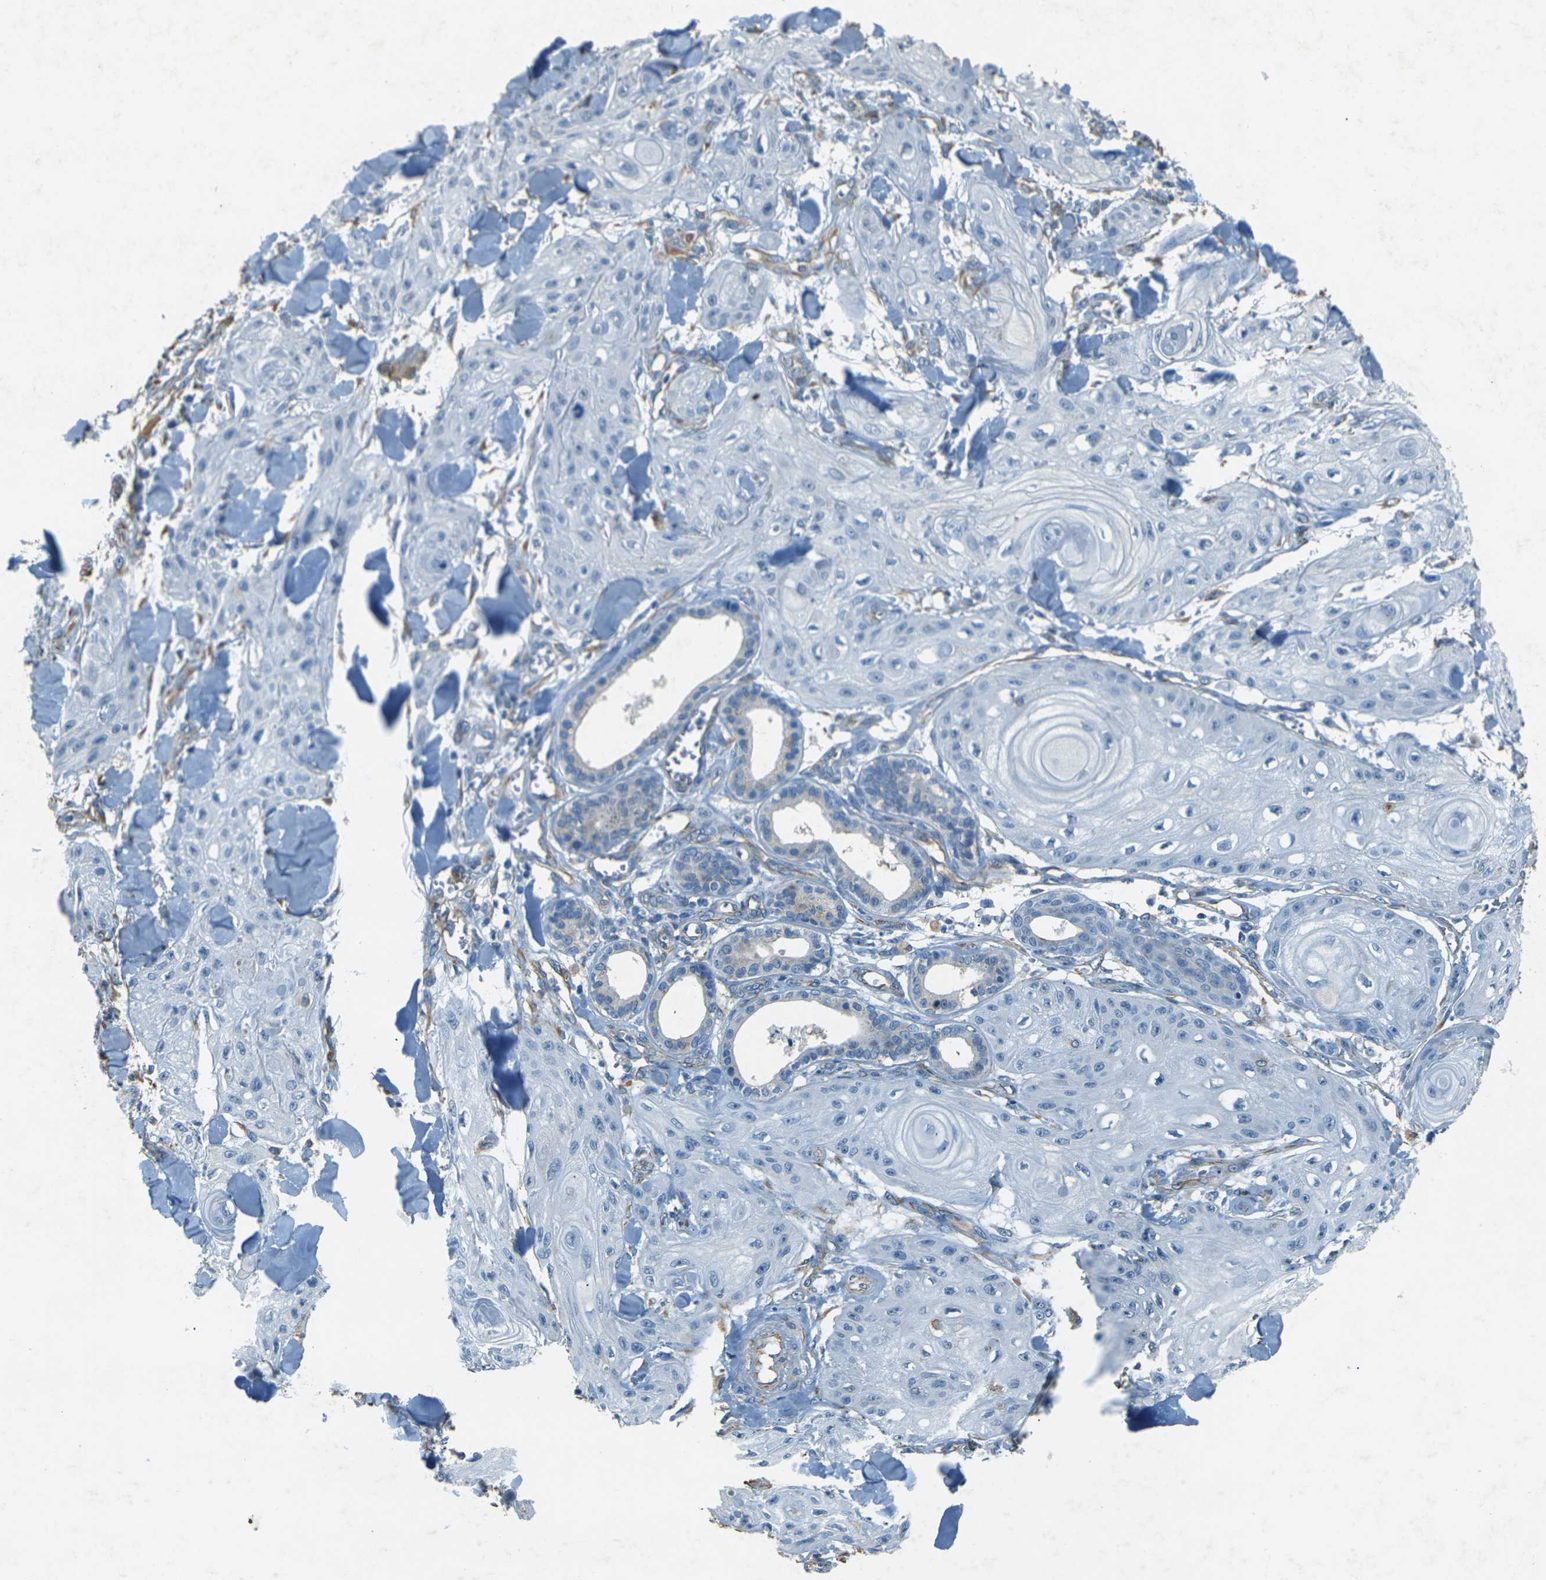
{"staining": {"intensity": "negative", "quantity": "none", "location": "none"}, "tissue": "skin cancer", "cell_type": "Tumor cells", "image_type": "cancer", "snomed": [{"axis": "morphology", "description": "Squamous cell carcinoma, NOS"}, {"axis": "topography", "description": "Skin"}], "caption": "Immunohistochemistry (IHC) micrograph of neoplastic tissue: skin cancer stained with DAB (3,3'-diaminobenzidine) shows no significant protein staining in tumor cells.", "gene": "SORT1", "patient": {"sex": "male", "age": 74}}